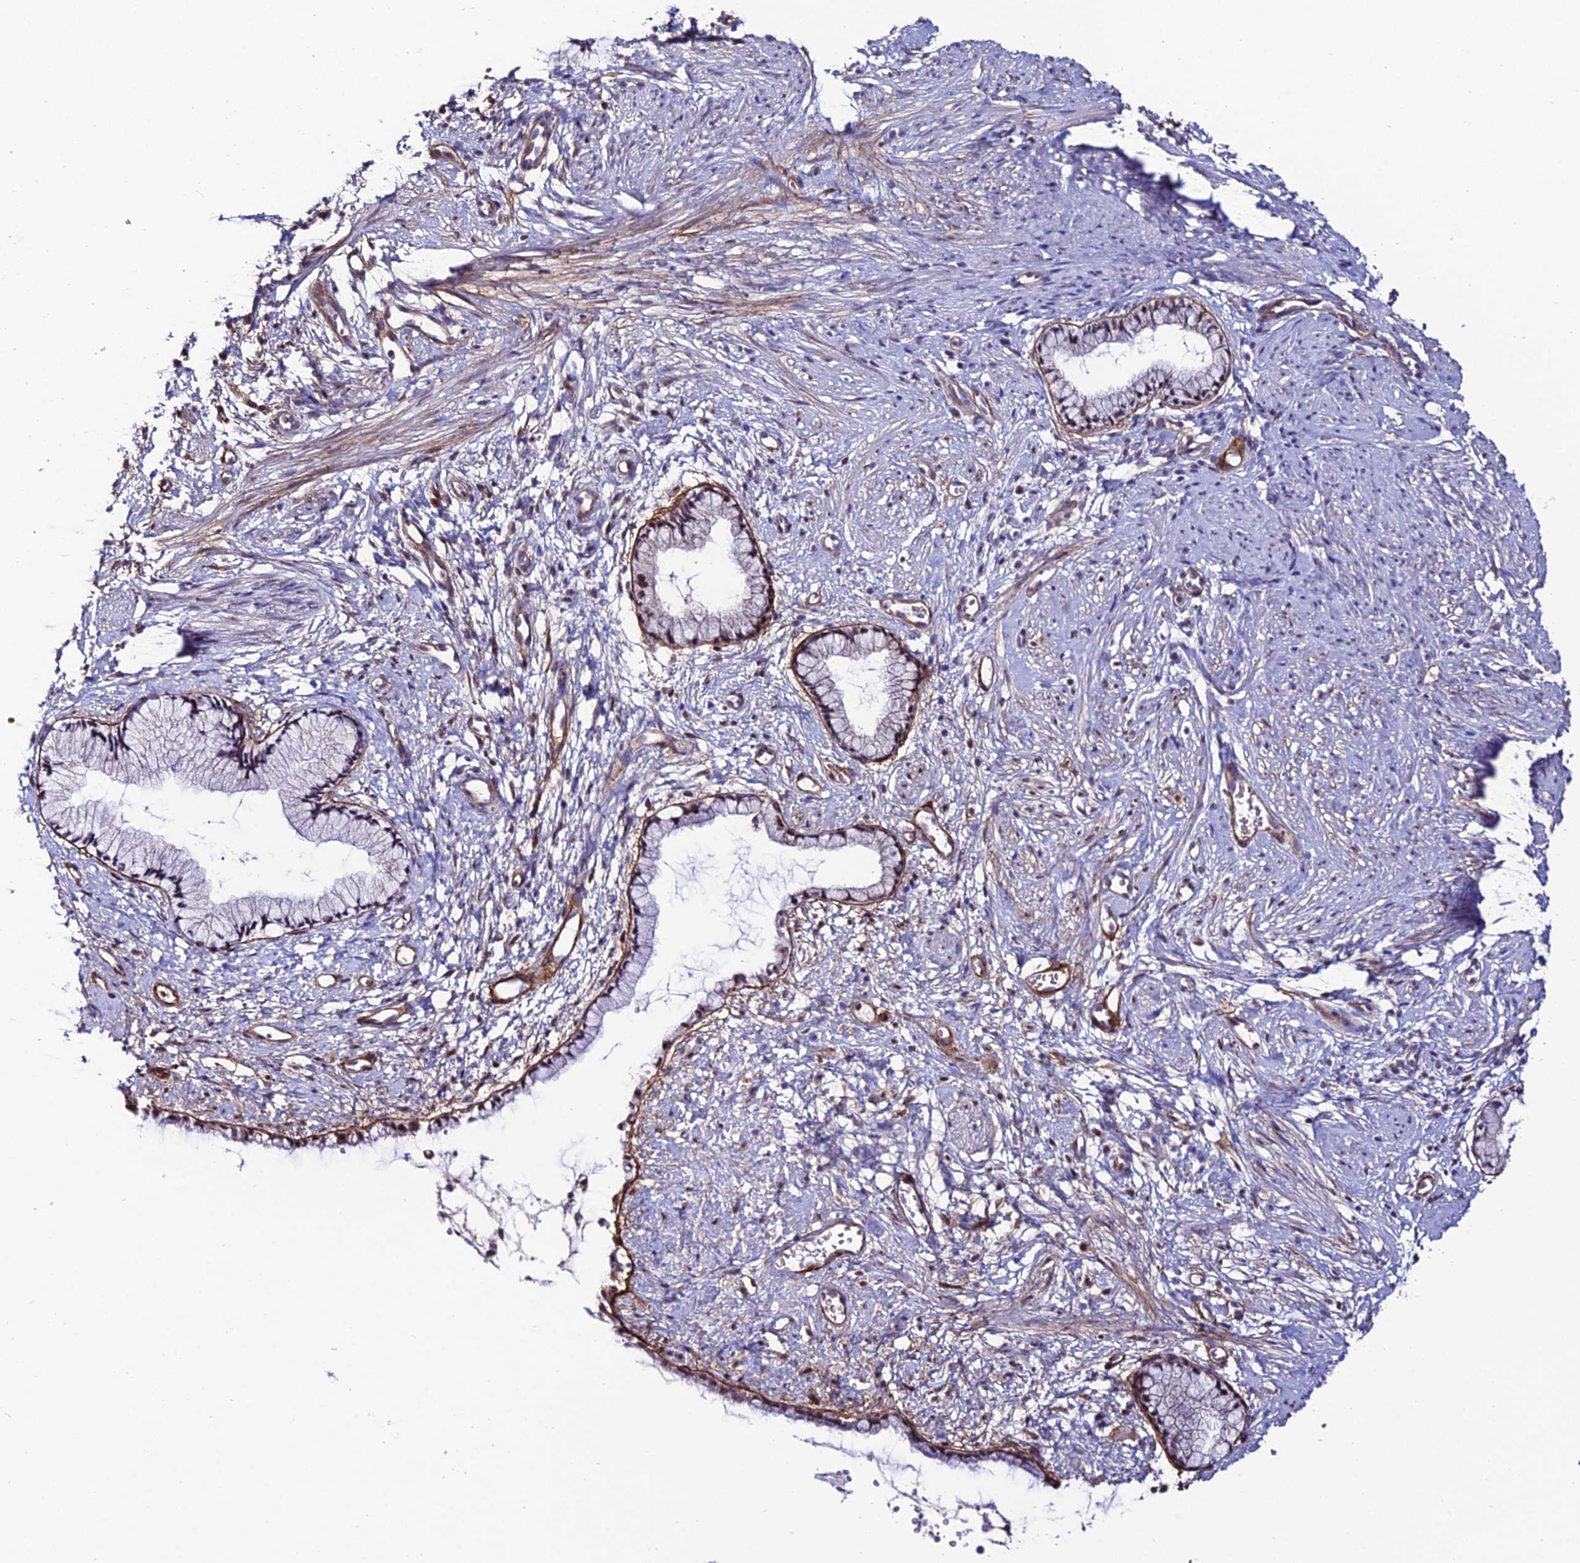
{"staining": {"intensity": "moderate", "quantity": "25%-75%", "location": "nuclear"}, "tissue": "cervix", "cell_type": "Glandular cells", "image_type": "normal", "snomed": [{"axis": "morphology", "description": "Normal tissue, NOS"}, {"axis": "topography", "description": "Cervix"}], "caption": "Cervix stained with immunohistochemistry (IHC) displays moderate nuclear expression in about 25%-75% of glandular cells.", "gene": "SYT15B", "patient": {"sex": "female", "age": 57}}